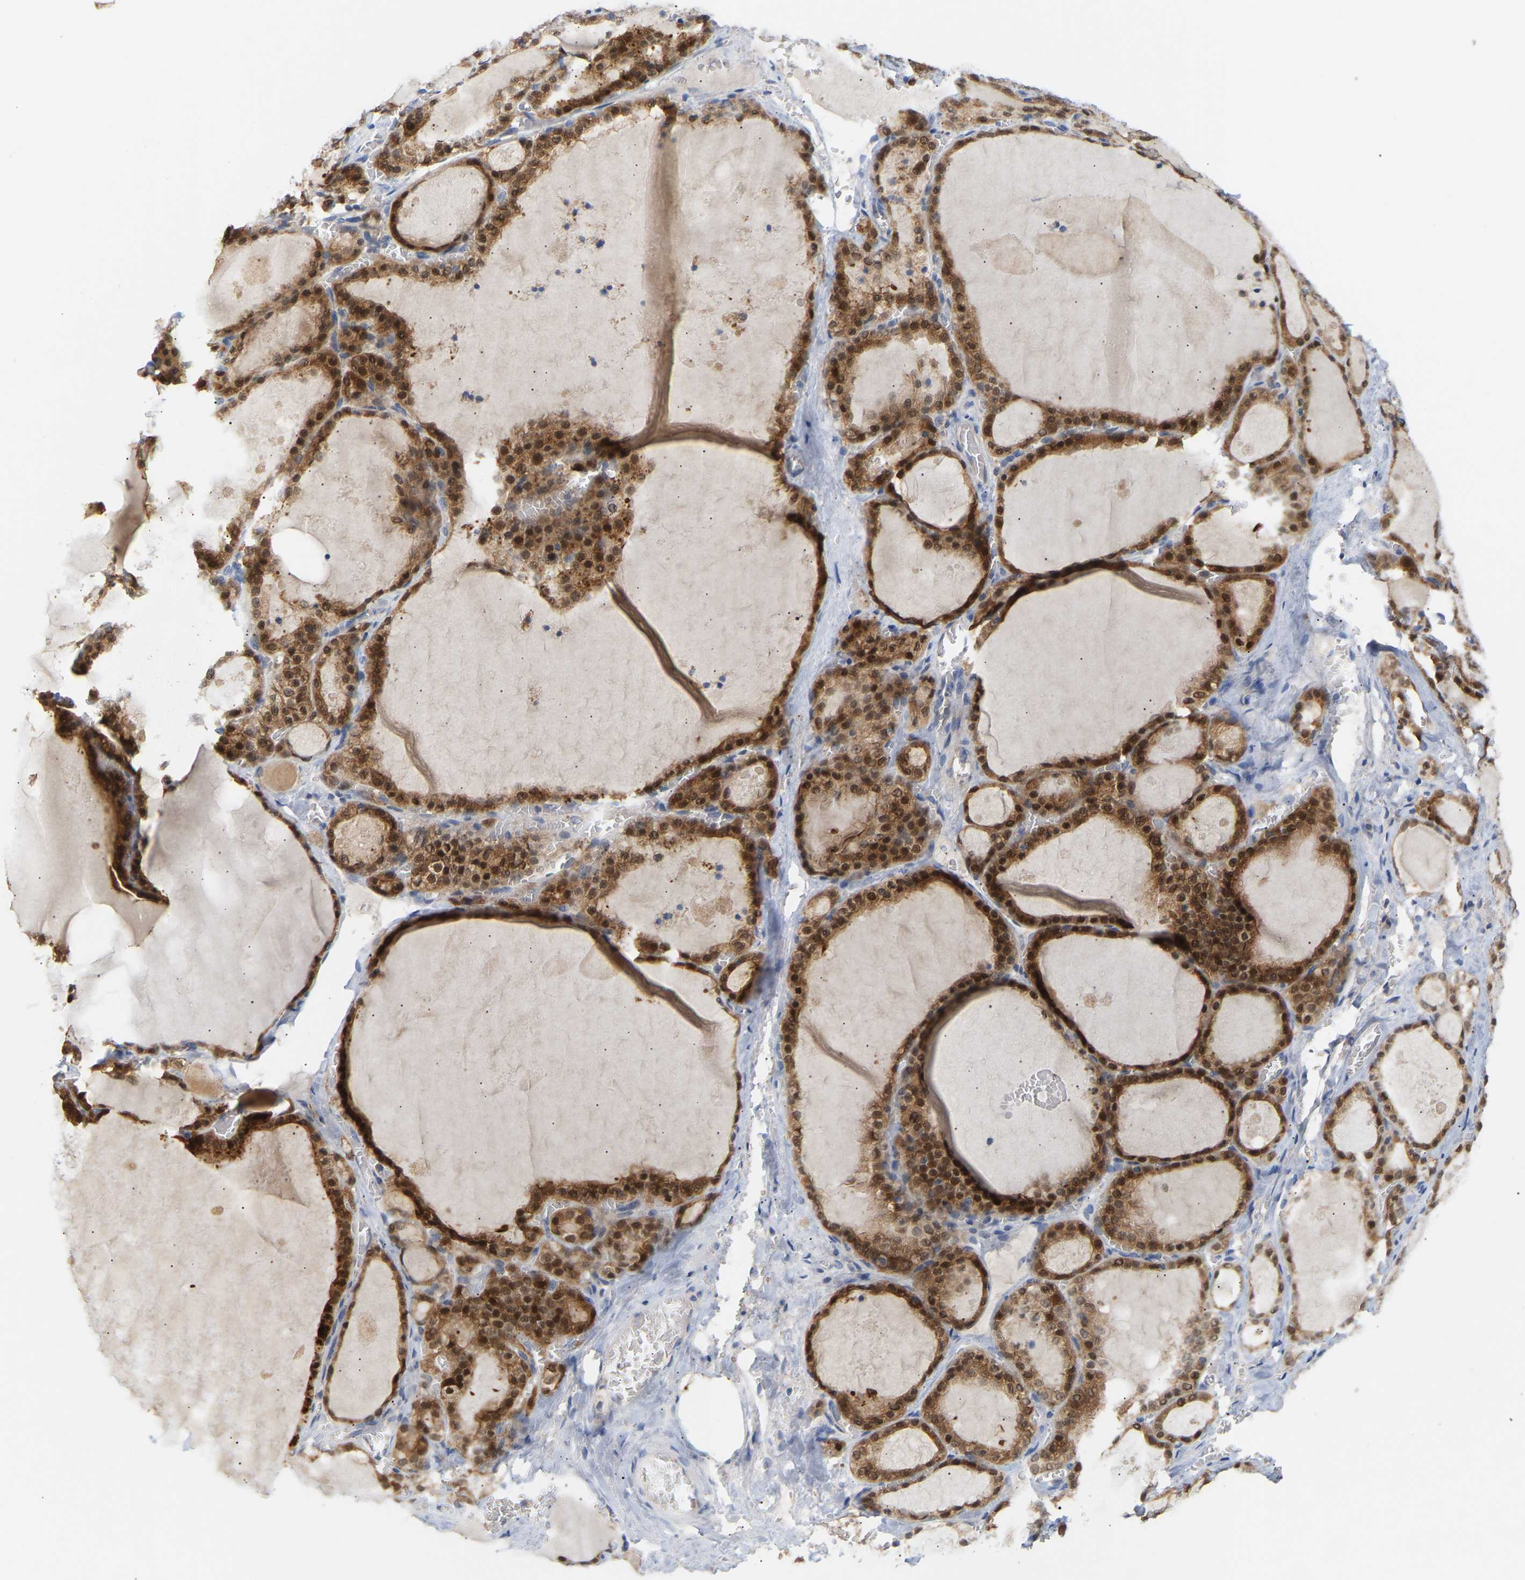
{"staining": {"intensity": "strong", "quantity": ">75%", "location": "cytoplasmic/membranous,nuclear"}, "tissue": "thyroid gland", "cell_type": "Glandular cells", "image_type": "normal", "snomed": [{"axis": "morphology", "description": "Normal tissue, NOS"}, {"axis": "topography", "description": "Thyroid gland"}], "caption": "The photomicrograph exhibits a brown stain indicating the presence of a protein in the cytoplasmic/membranous,nuclear of glandular cells in thyroid gland. The staining was performed using DAB, with brown indicating positive protein expression. Nuclei are stained blue with hematoxylin.", "gene": "TPMT", "patient": {"sex": "male", "age": 56}}